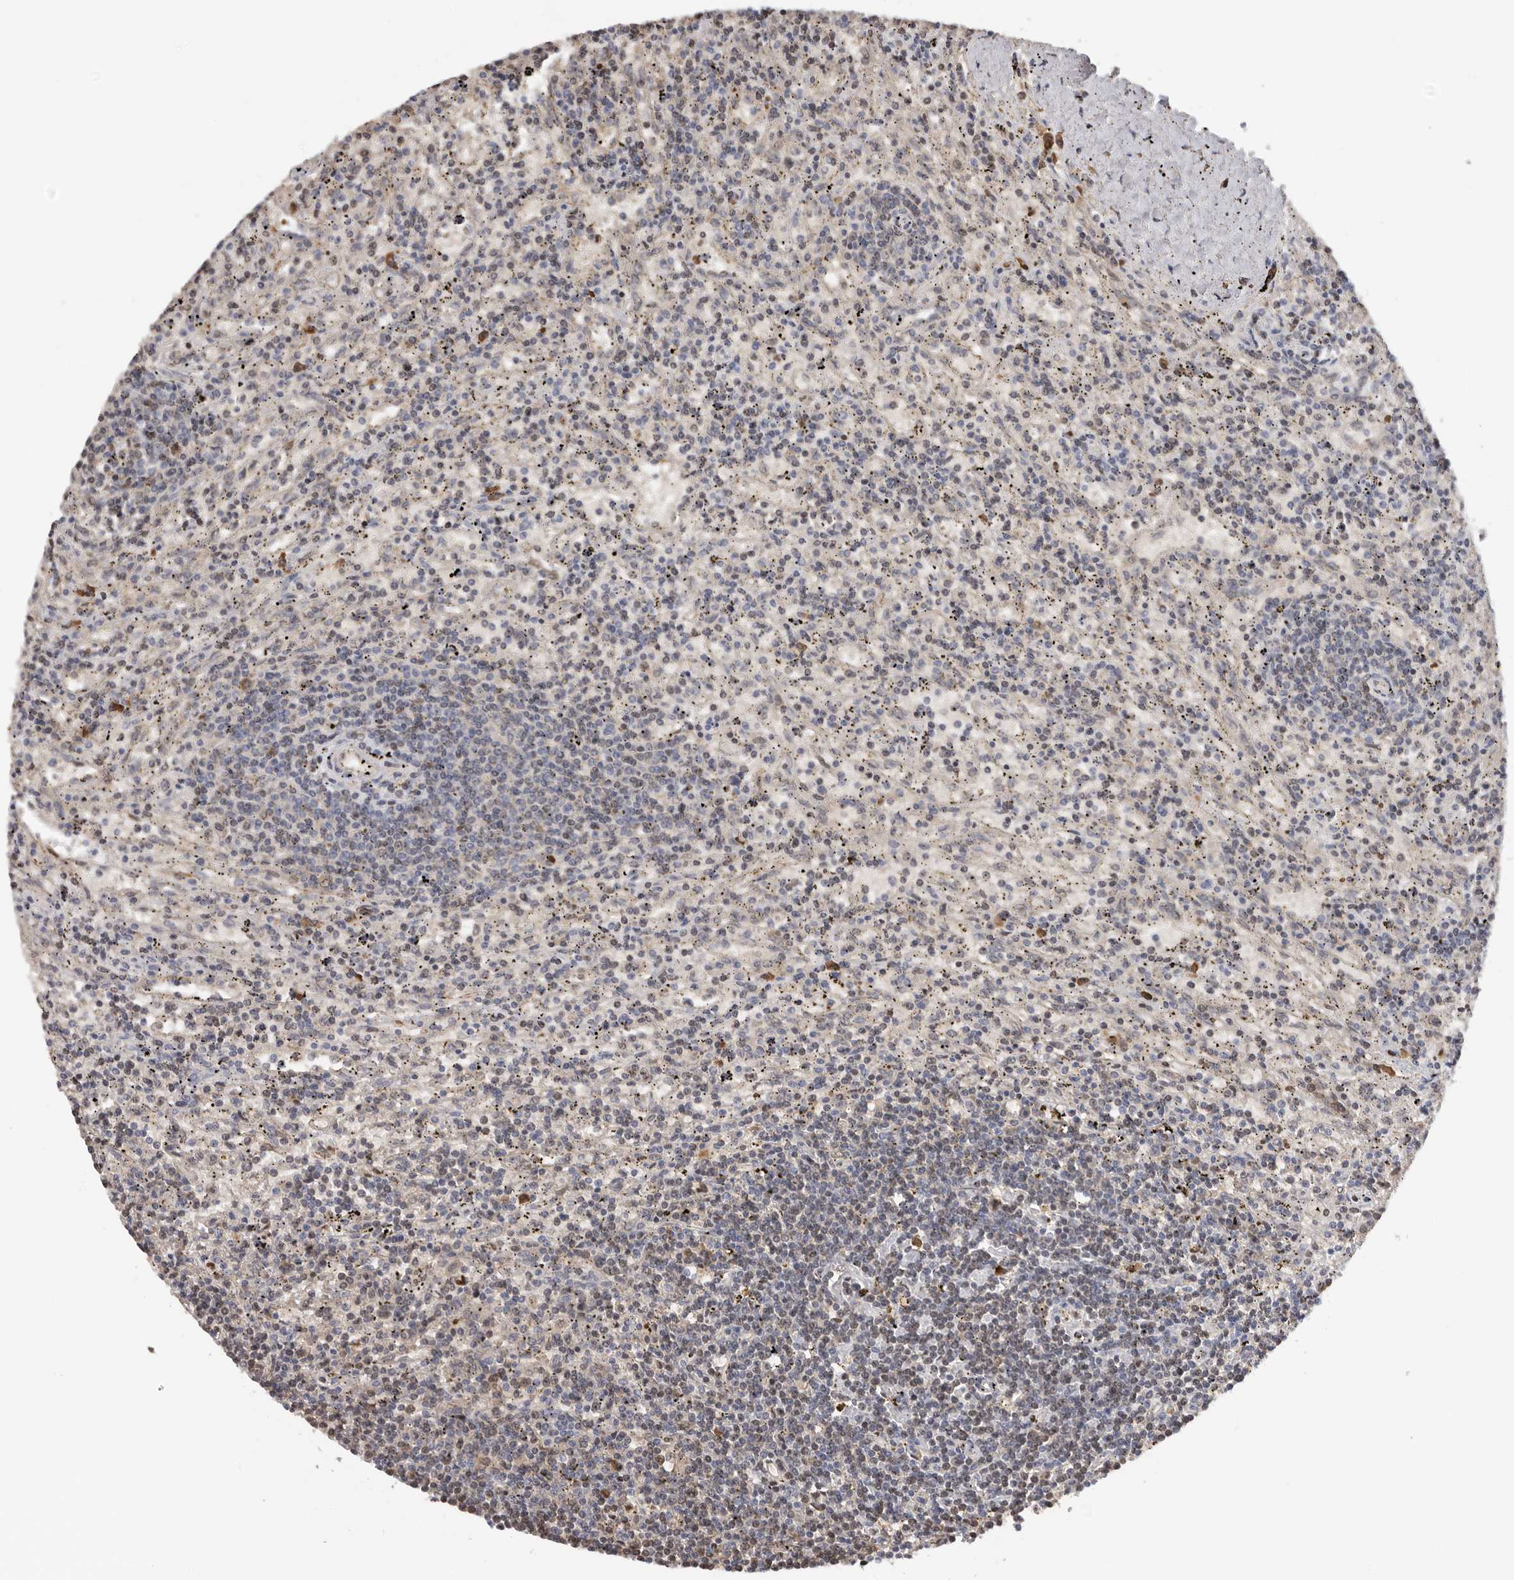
{"staining": {"intensity": "negative", "quantity": "none", "location": "none"}, "tissue": "lymphoma", "cell_type": "Tumor cells", "image_type": "cancer", "snomed": [{"axis": "morphology", "description": "Malignant lymphoma, non-Hodgkin's type, Low grade"}, {"axis": "topography", "description": "Spleen"}], "caption": "Immunohistochemical staining of low-grade malignant lymphoma, non-Hodgkin's type exhibits no significant expression in tumor cells.", "gene": "KIF2B", "patient": {"sex": "male", "age": 76}}